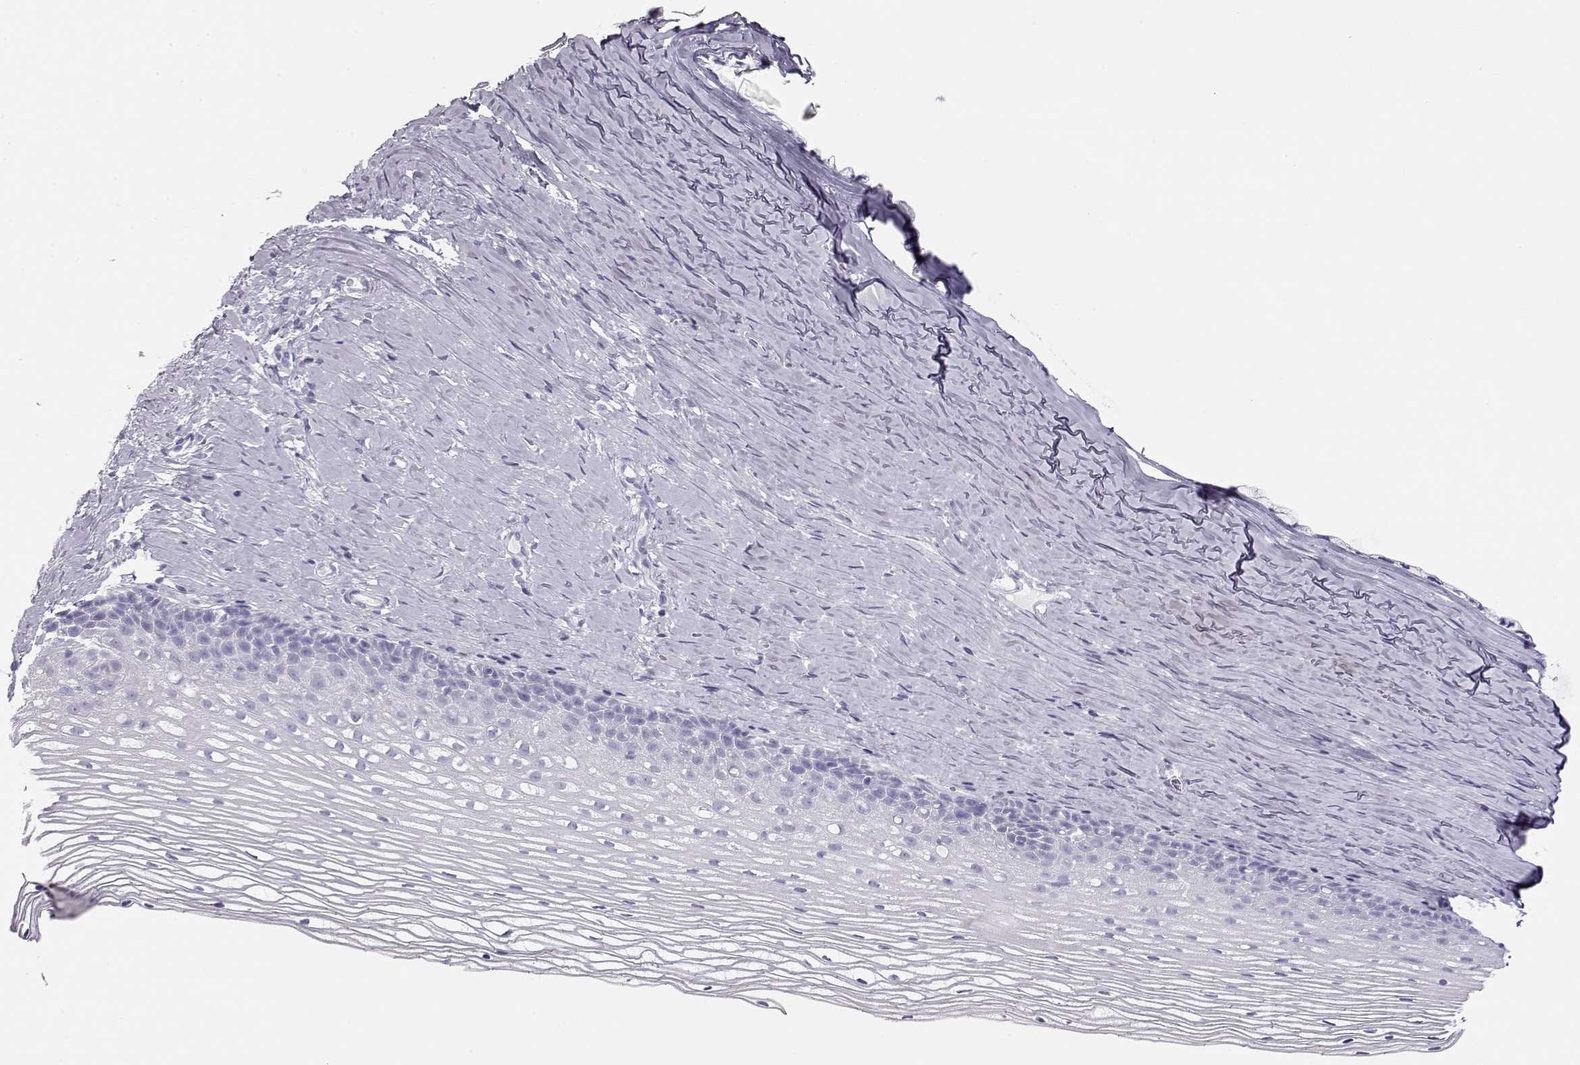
{"staining": {"intensity": "negative", "quantity": "none", "location": "none"}, "tissue": "cervix", "cell_type": "Squamous epithelial cells", "image_type": "normal", "snomed": [{"axis": "morphology", "description": "Normal tissue, NOS"}, {"axis": "topography", "description": "Cervix"}], "caption": "Immunohistochemistry (IHC) histopathology image of unremarkable cervix: cervix stained with DAB exhibits no significant protein staining in squamous epithelial cells. (Immunohistochemistry (IHC), brightfield microscopy, high magnification).", "gene": "TKTL1", "patient": {"sex": "female", "age": 40}}